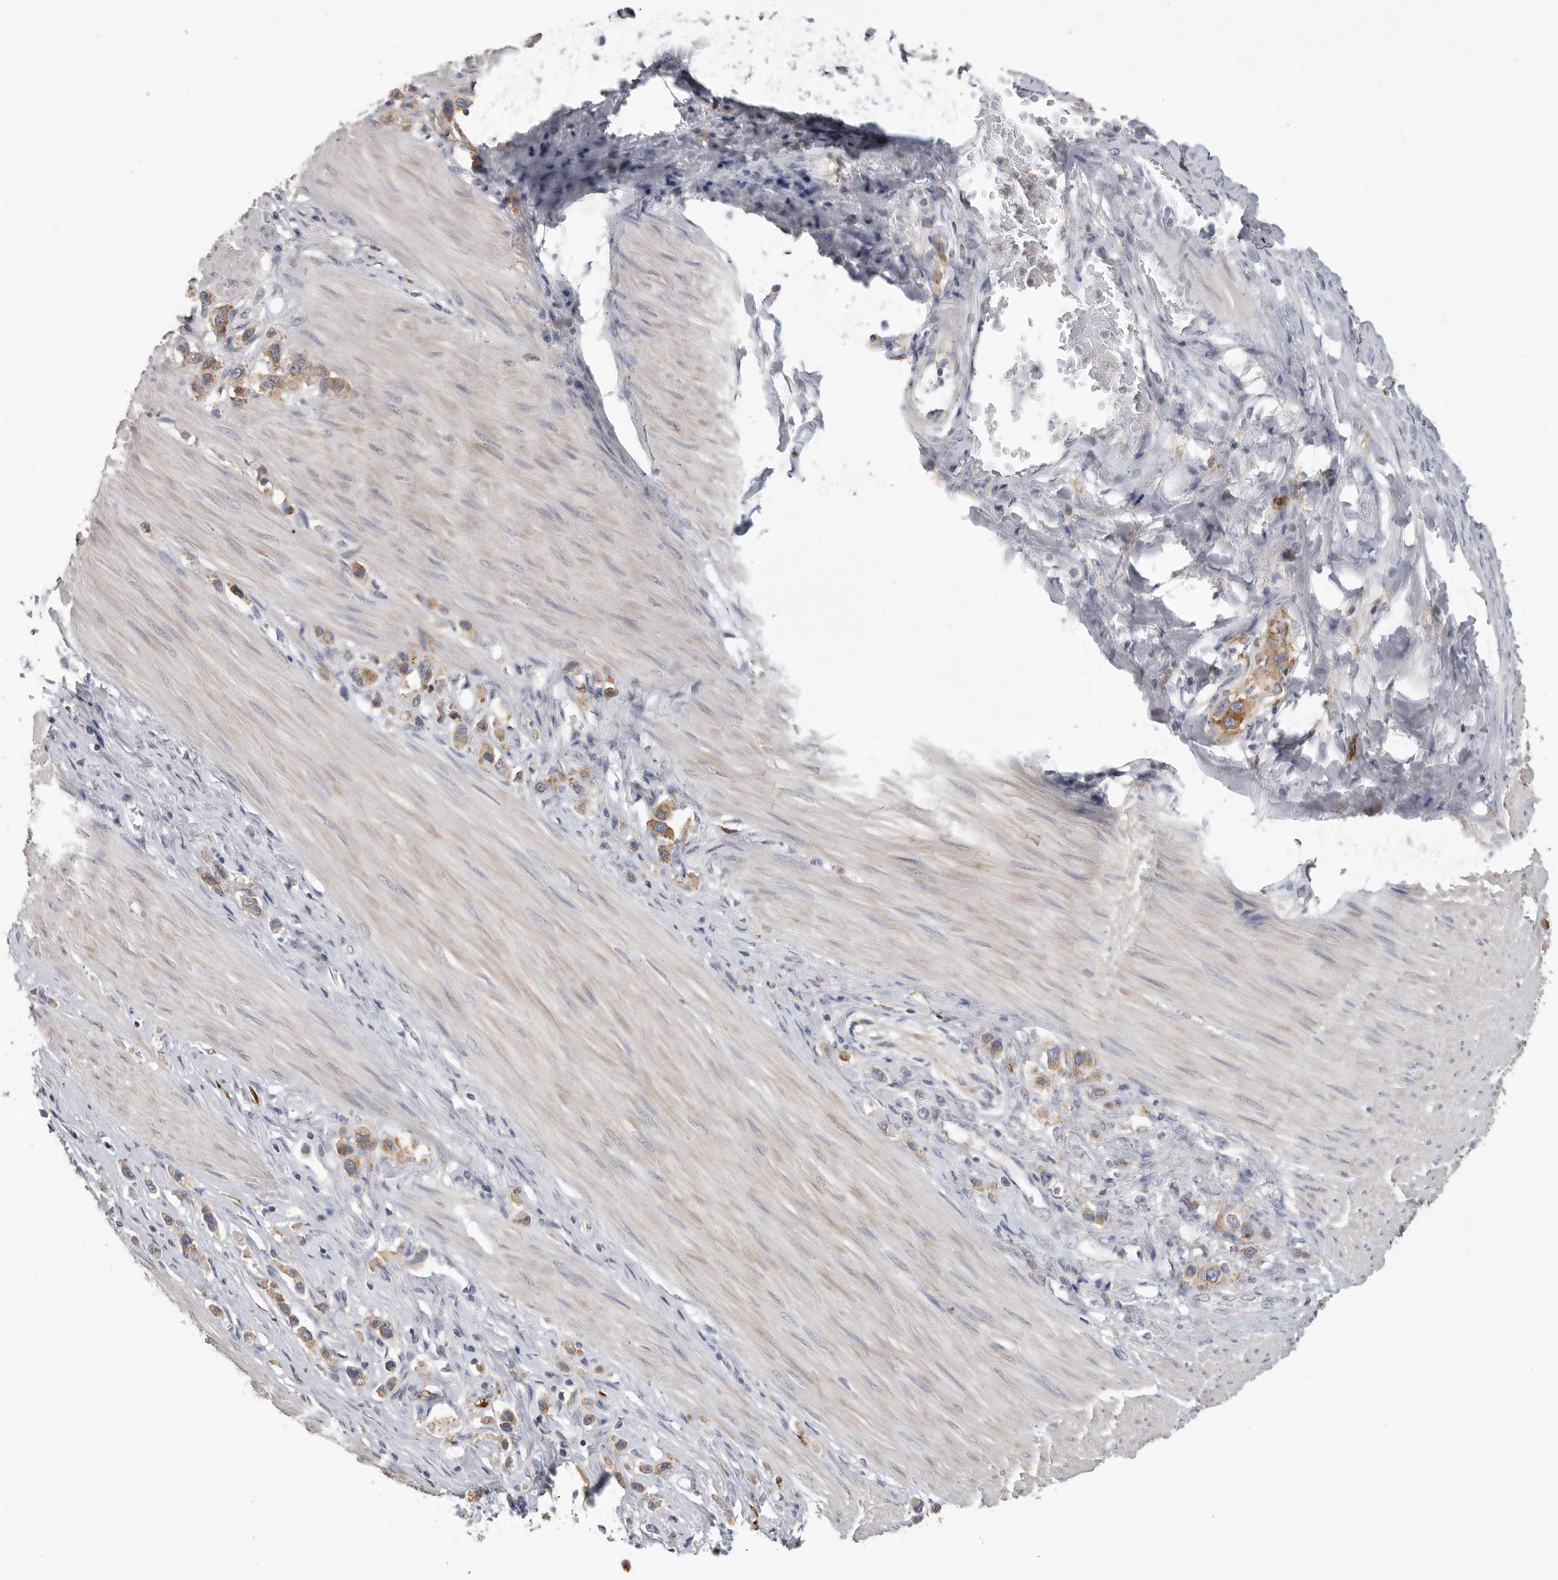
{"staining": {"intensity": "moderate", "quantity": ">75%", "location": "cytoplasmic/membranous"}, "tissue": "stomach cancer", "cell_type": "Tumor cells", "image_type": "cancer", "snomed": [{"axis": "morphology", "description": "Adenocarcinoma, NOS"}, {"axis": "topography", "description": "Stomach"}], "caption": "DAB immunohistochemical staining of stomach adenocarcinoma demonstrates moderate cytoplasmic/membranous protein expression in approximately >75% of tumor cells.", "gene": "TFRC", "patient": {"sex": "female", "age": 65}}